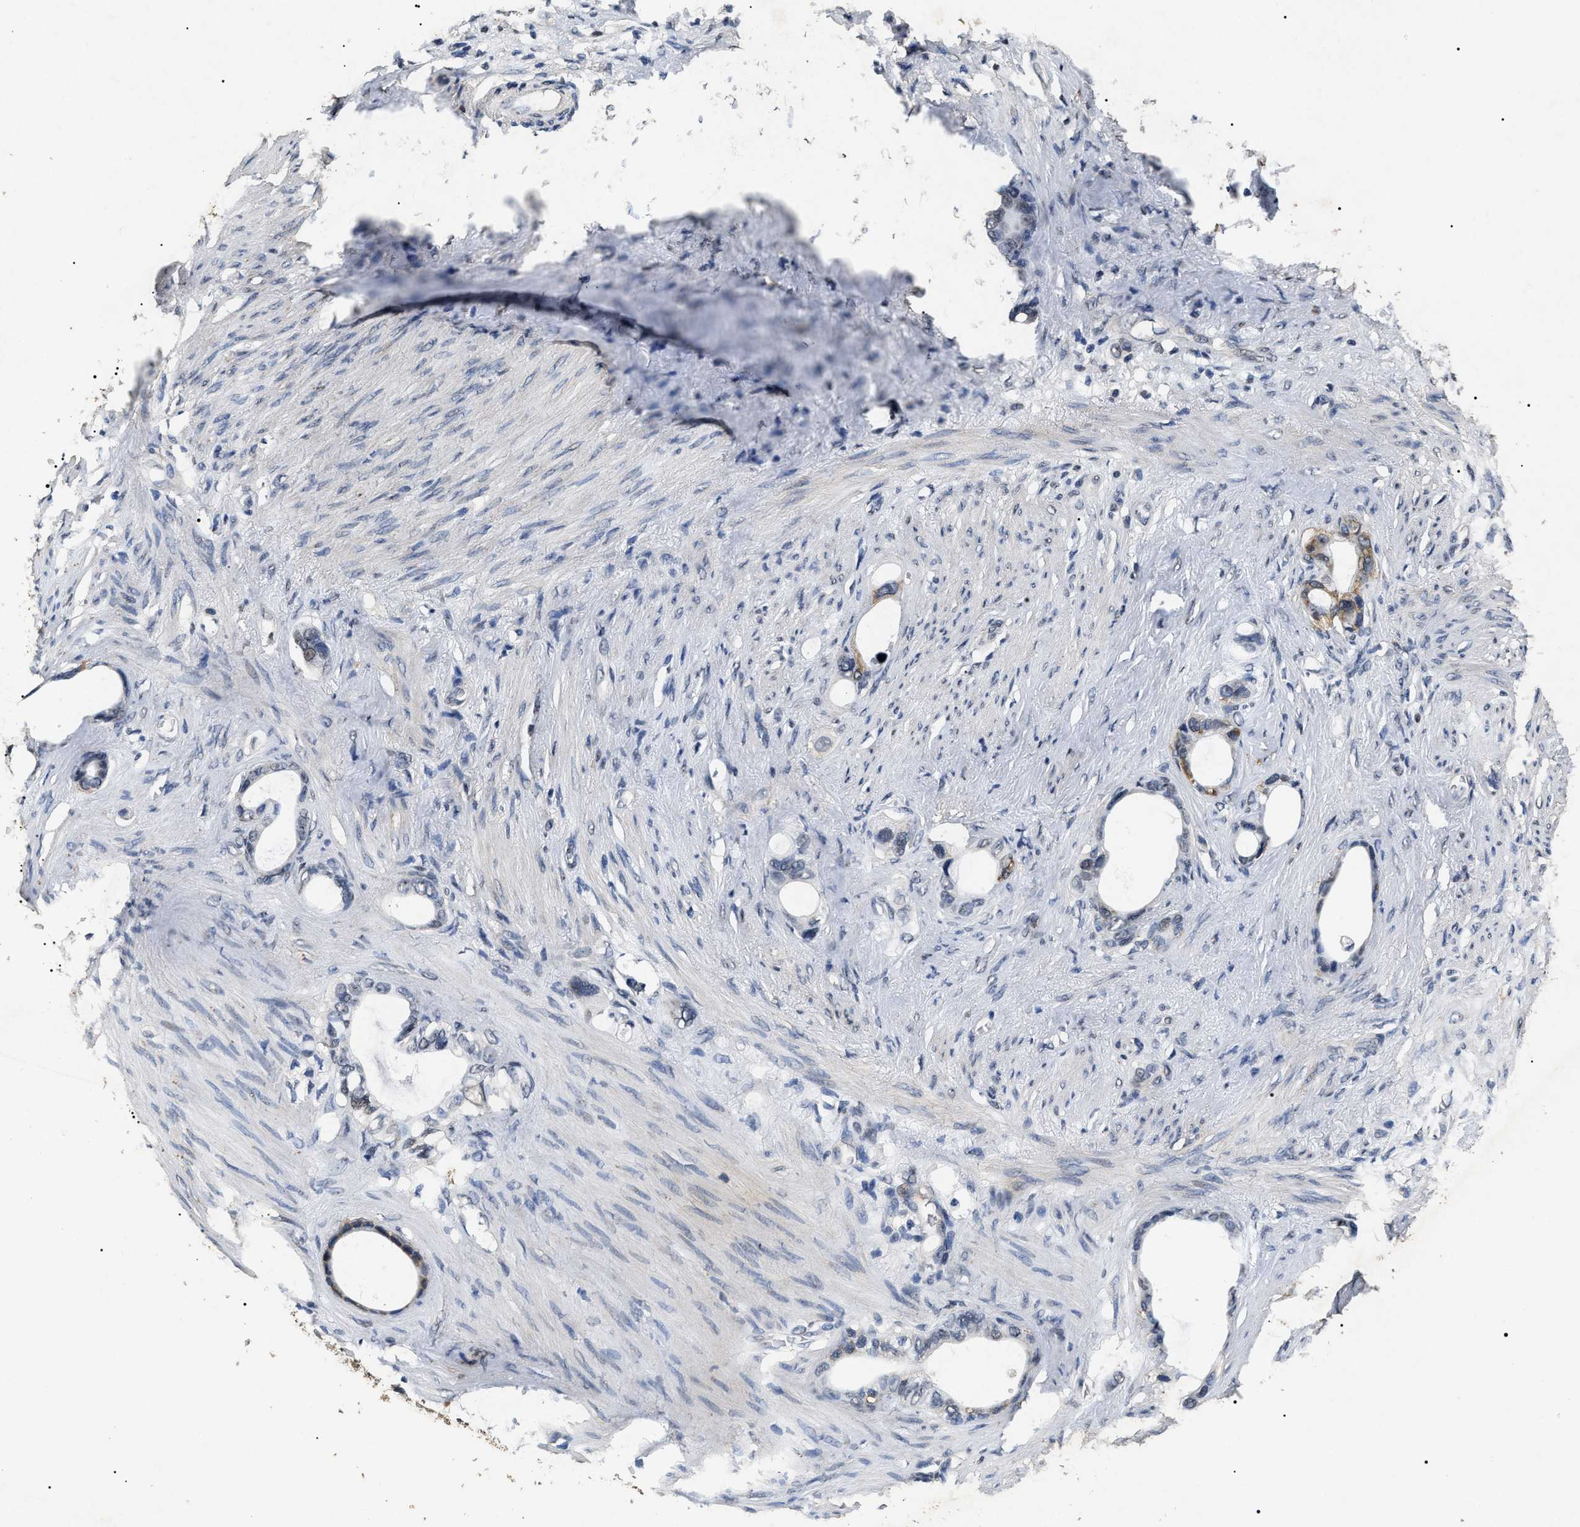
{"staining": {"intensity": "moderate", "quantity": "25%-75%", "location": "cytoplasmic/membranous"}, "tissue": "stomach cancer", "cell_type": "Tumor cells", "image_type": "cancer", "snomed": [{"axis": "morphology", "description": "Adenocarcinoma, NOS"}, {"axis": "topography", "description": "Stomach"}], "caption": "Protein staining demonstrates moderate cytoplasmic/membranous positivity in about 25%-75% of tumor cells in stomach cancer (adenocarcinoma).", "gene": "ANP32E", "patient": {"sex": "female", "age": 75}}